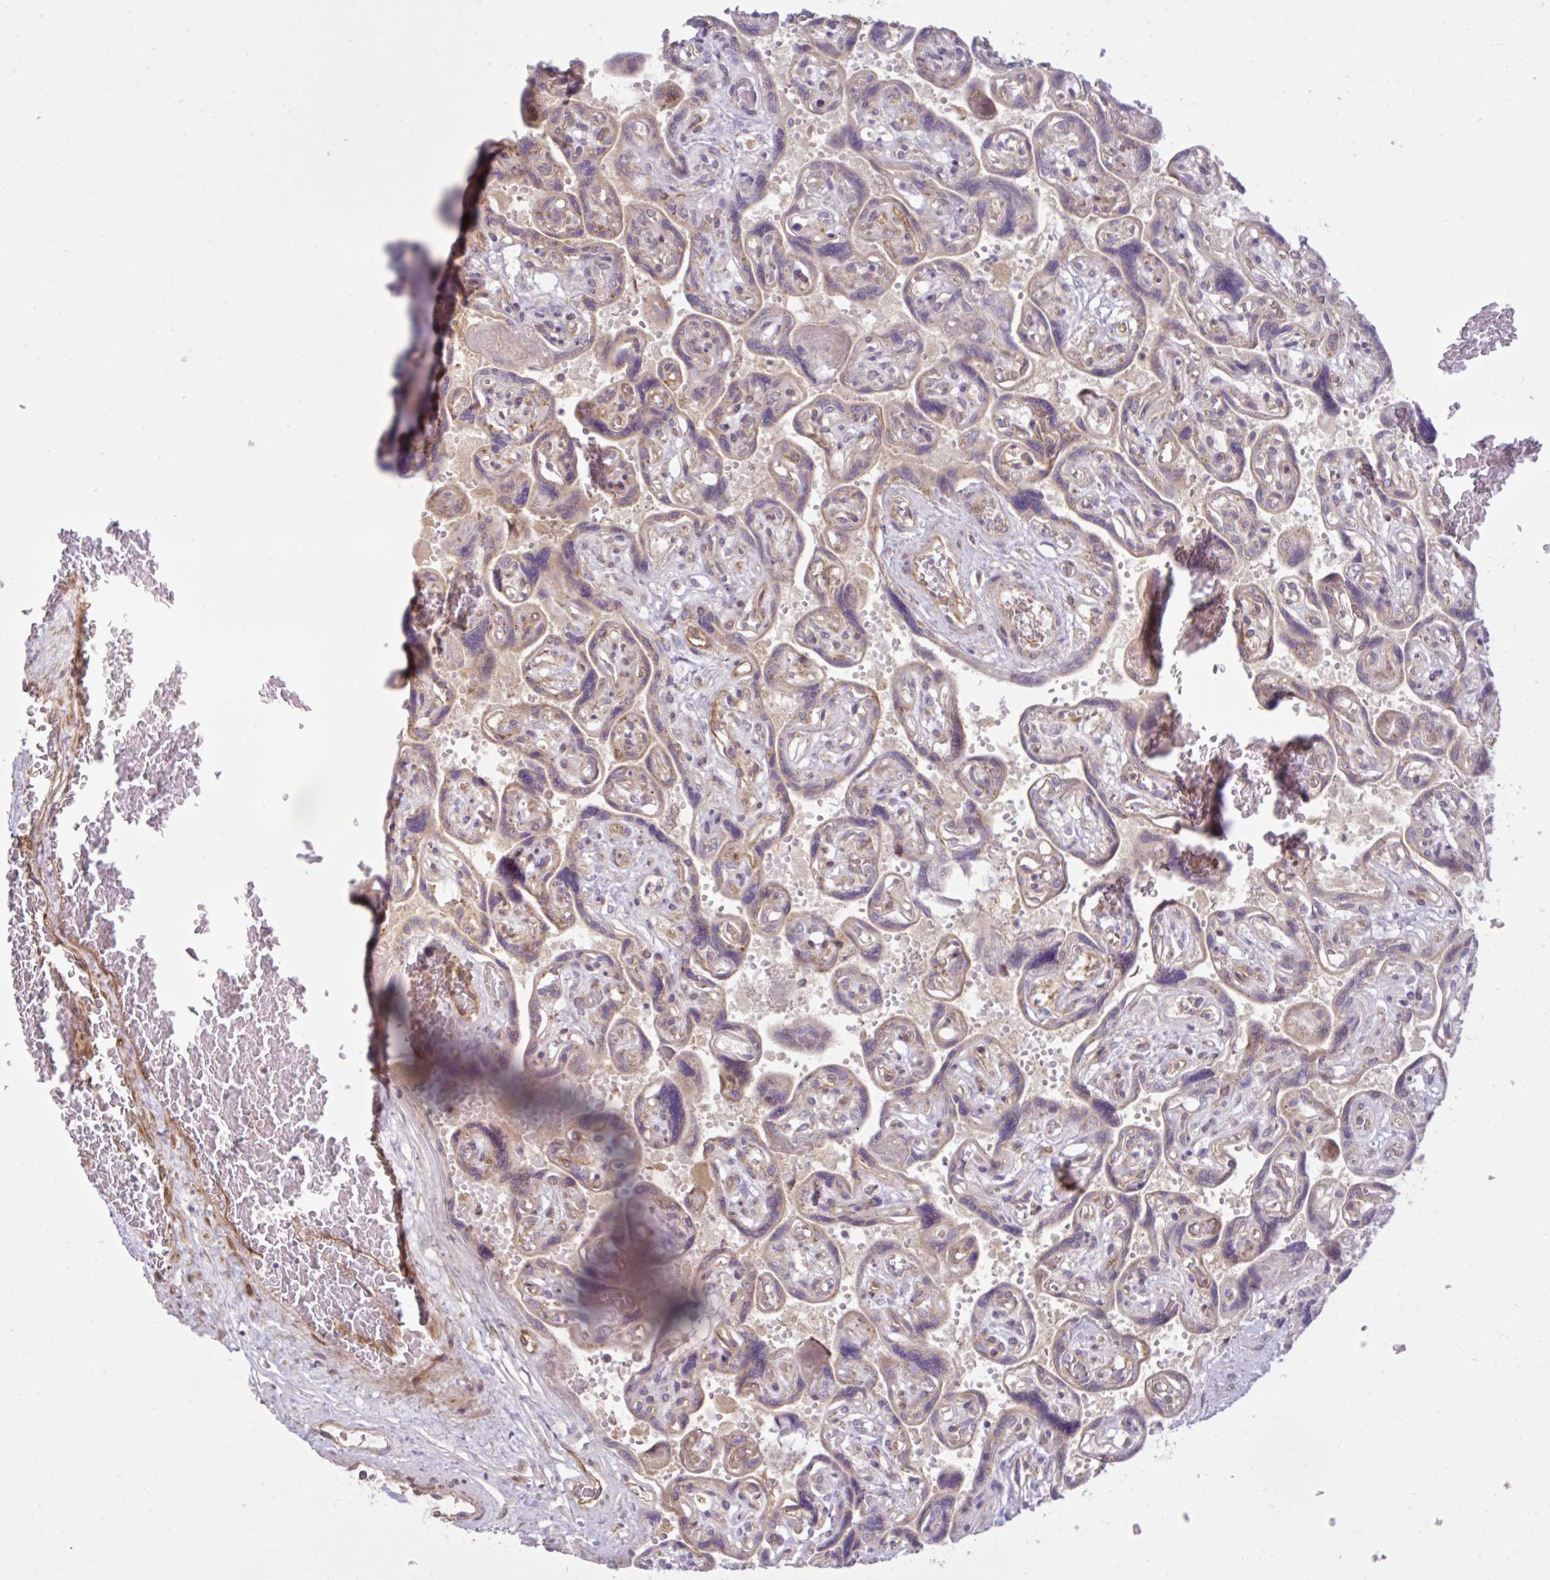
{"staining": {"intensity": "moderate", "quantity": ">75%", "location": "cytoplasmic/membranous"}, "tissue": "placenta", "cell_type": "Decidual cells", "image_type": "normal", "snomed": [{"axis": "morphology", "description": "Normal tissue, NOS"}, {"axis": "topography", "description": "Placenta"}], "caption": "A medium amount of moderate cytoplasmic/membranous positivity is appreciated in approximately >75% of decidual cells in normal placenta.", "gene": "LIMS1", "patient": {"sex": "female", "age": 32}}